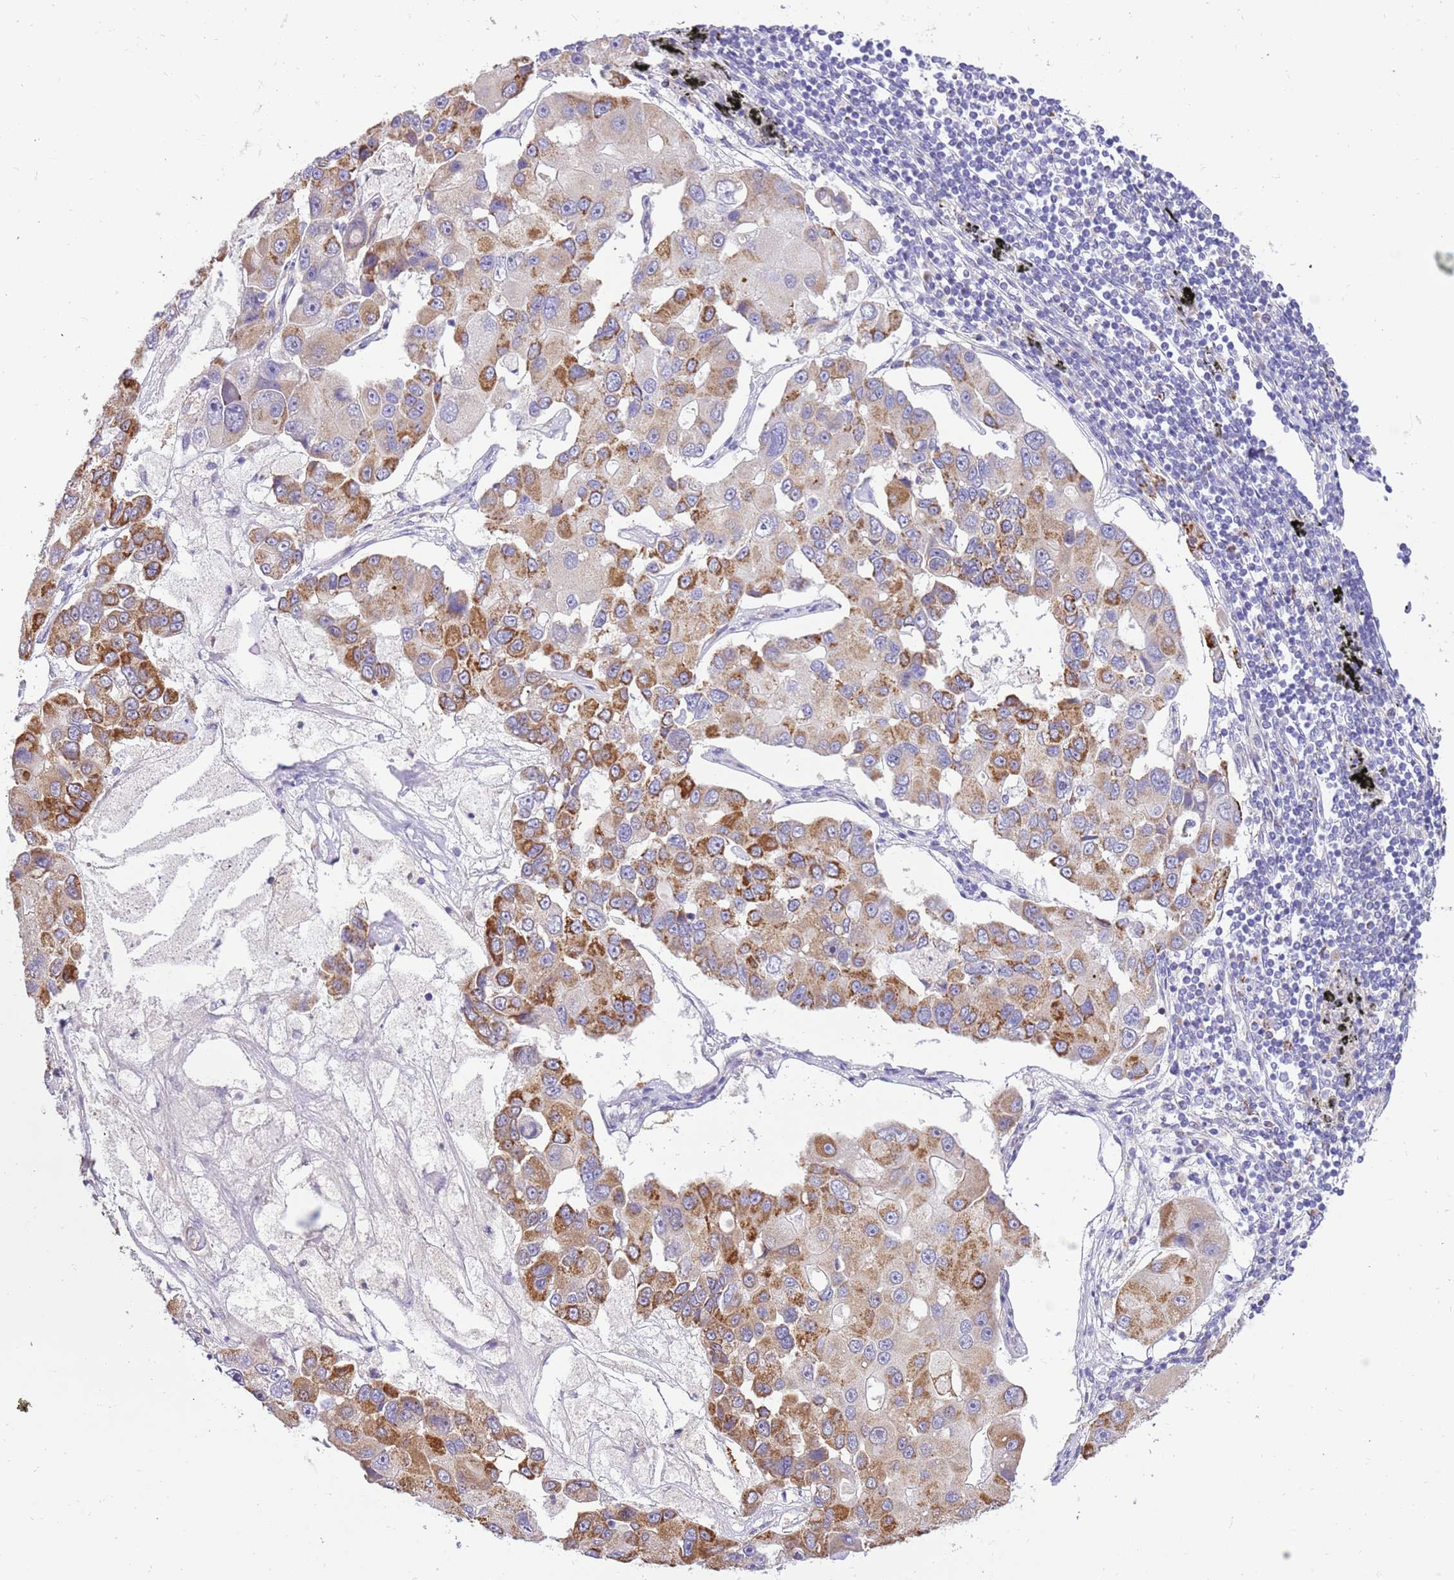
{"staining": {"intensity": "moderate", "quantity": "25%-75%", "location": "cytoplasmic/membranous"}, "tissue": "lung cancer", "cell_type": "Tumor cells", "image_type": "cancer", "snomed": [{"axis": "morphology", "description": "Adenocarcinoma, NOS"}, {"axis": "topography", "description": "Lung"}], "caption": "IHC photomicrograph of neoplastic tissue: lung adenocarcinoma stained using immunohistochemistry reveals medium levels of moderate protein expression localized specifically in the cytoplasmic/membranous of tumor cells, appearing as a cytoplasmic/membranous brown color.", "gene": "COX17", "patient": {"sex": "female", "age": 54}}